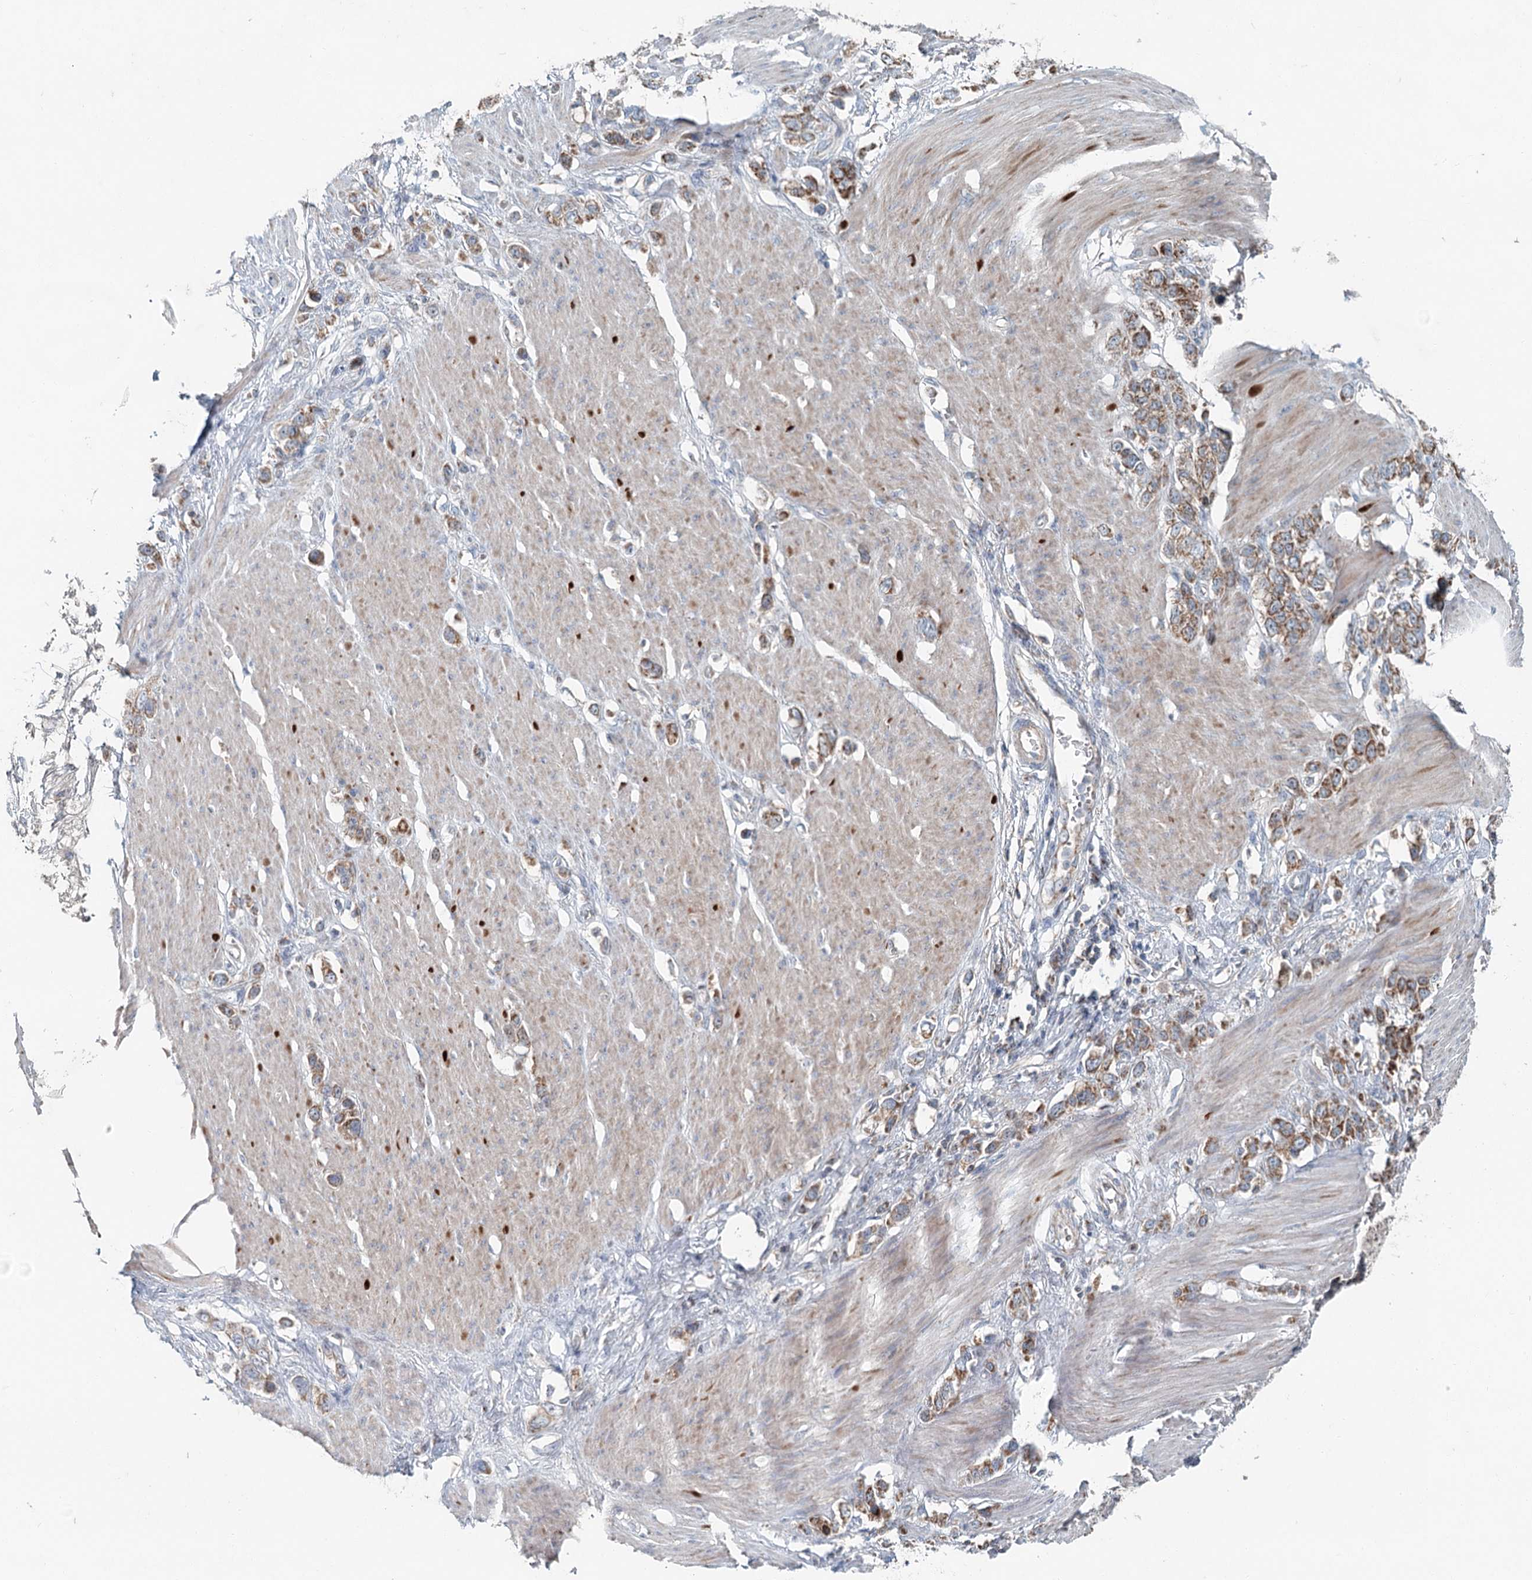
{"staining": {"intensity": "moderate", "quantity": ">75%", "location": "cytoplasmic/membranous"}, "tissue": "stomach cancer", "cell_type": "Tumor cells", "image_type": "cancer", "snomed": [{"axis": "morphology", "description": "Adenocarcinoma, NOS"}, {"axis": "morphology", "description": "Adenocarcinoma, High grade"}, {"axis": "topography", "description": "Stomach, upper"}, {"axis": "topography", "description": "Stomach, lower"}], "caption": "Immunohistochemistry of human high-grade adenocarcinoma (stomach) displays medium levels of moderate cytoplasmic/membranous expression in about >75% of tumor cells.", "gene": "CHCHD5", "patient": {"sex": "female", "age": 65}}